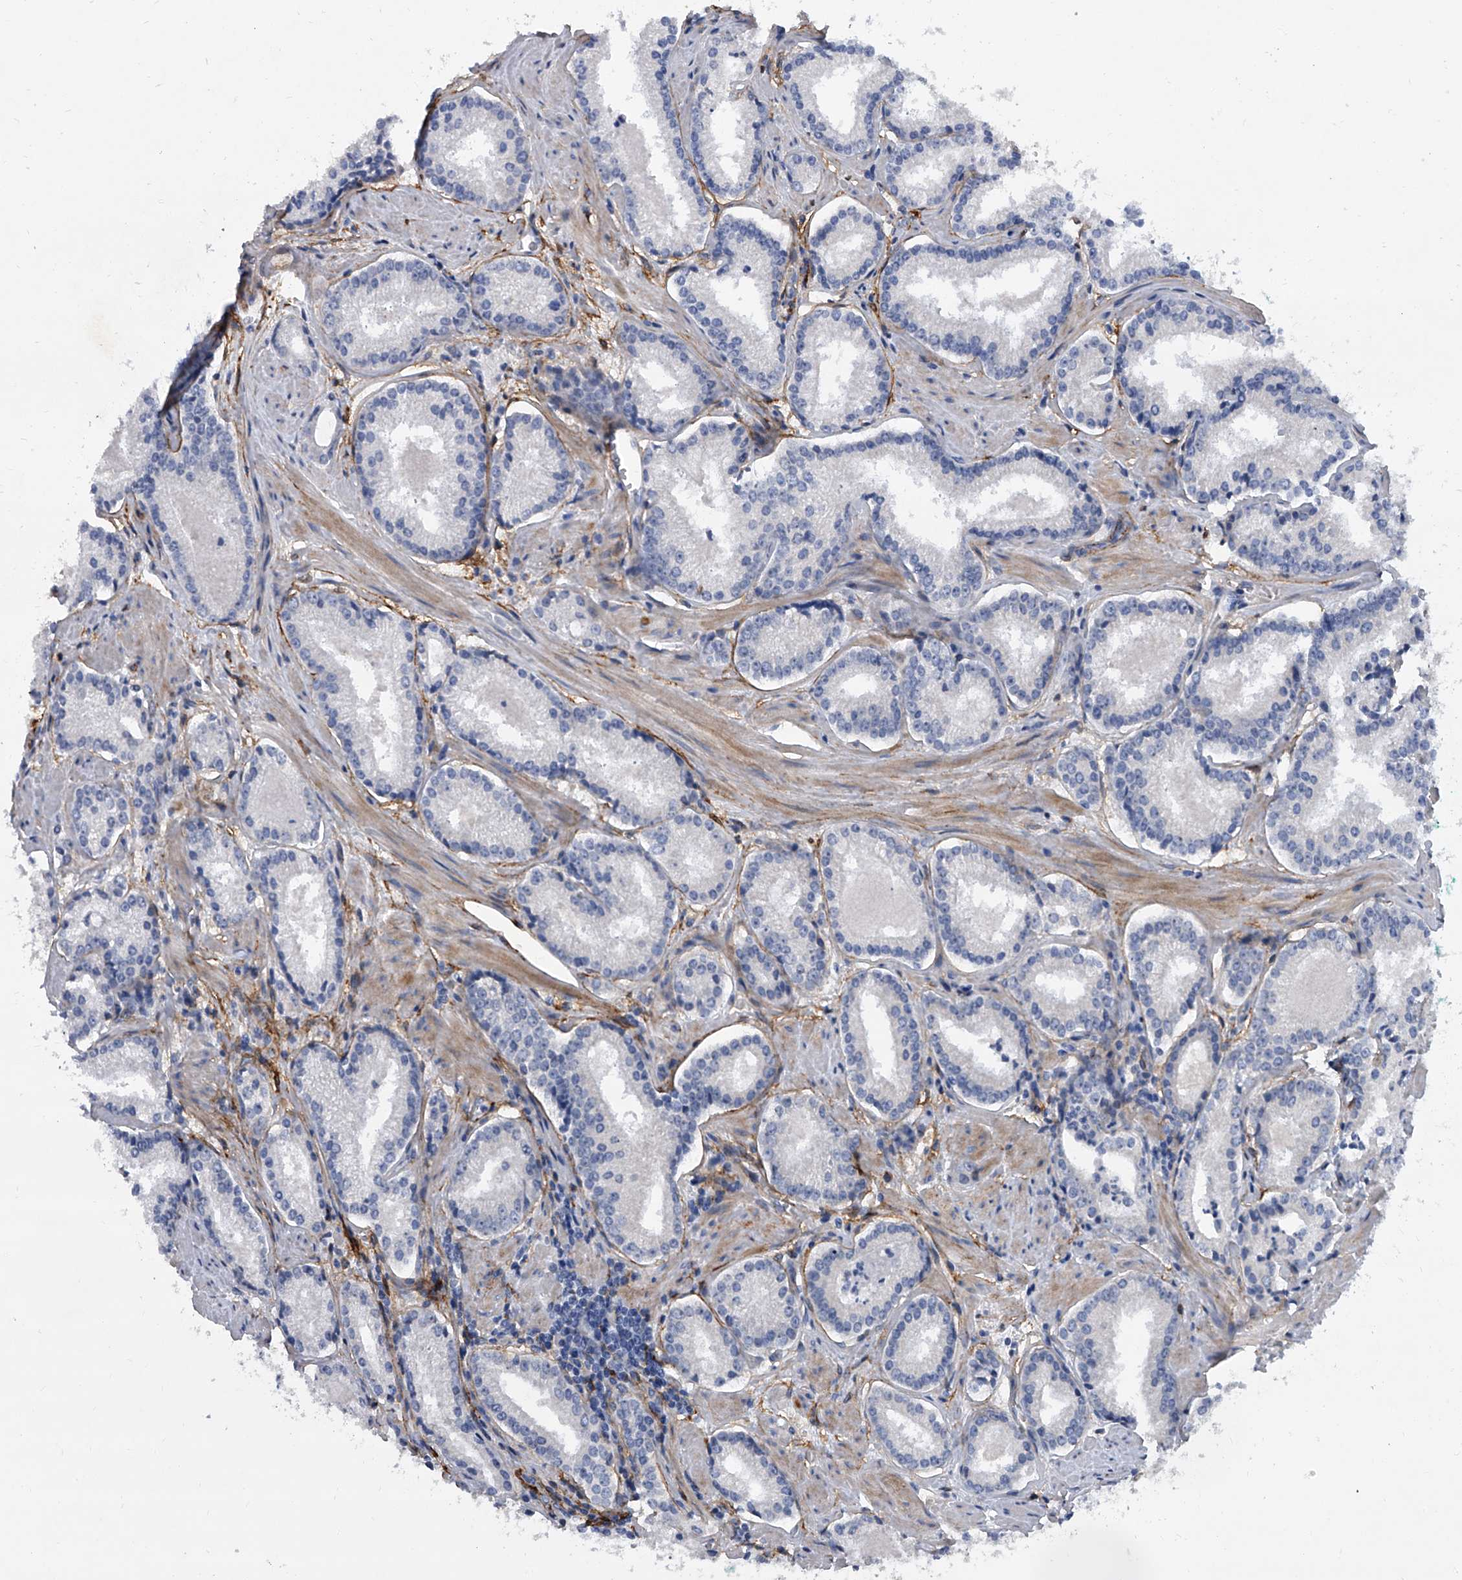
{"staining": {"intensity": "negative", "quantity": "none", "location": "none"}, "tissue": "prostate cancer", "cell_type": "Tumor cells", "image_type": "cancer", "snomed": [{"axis": "morphology", "description": "Adenocarcinoma, Low grade"}, {"axis": "topography", "description": "Prostate"}], "caption": "IHC photomicrograph of neoplastic tissue: prostate cancer (adenocarcinoma (low-grade)) stained with DAB (3,3'-diaminobenzidine) demonstrates no significant protein positivity in tumor cells.", "gene": "ALG14", "patient": {"sex": "male", "age": 54}}